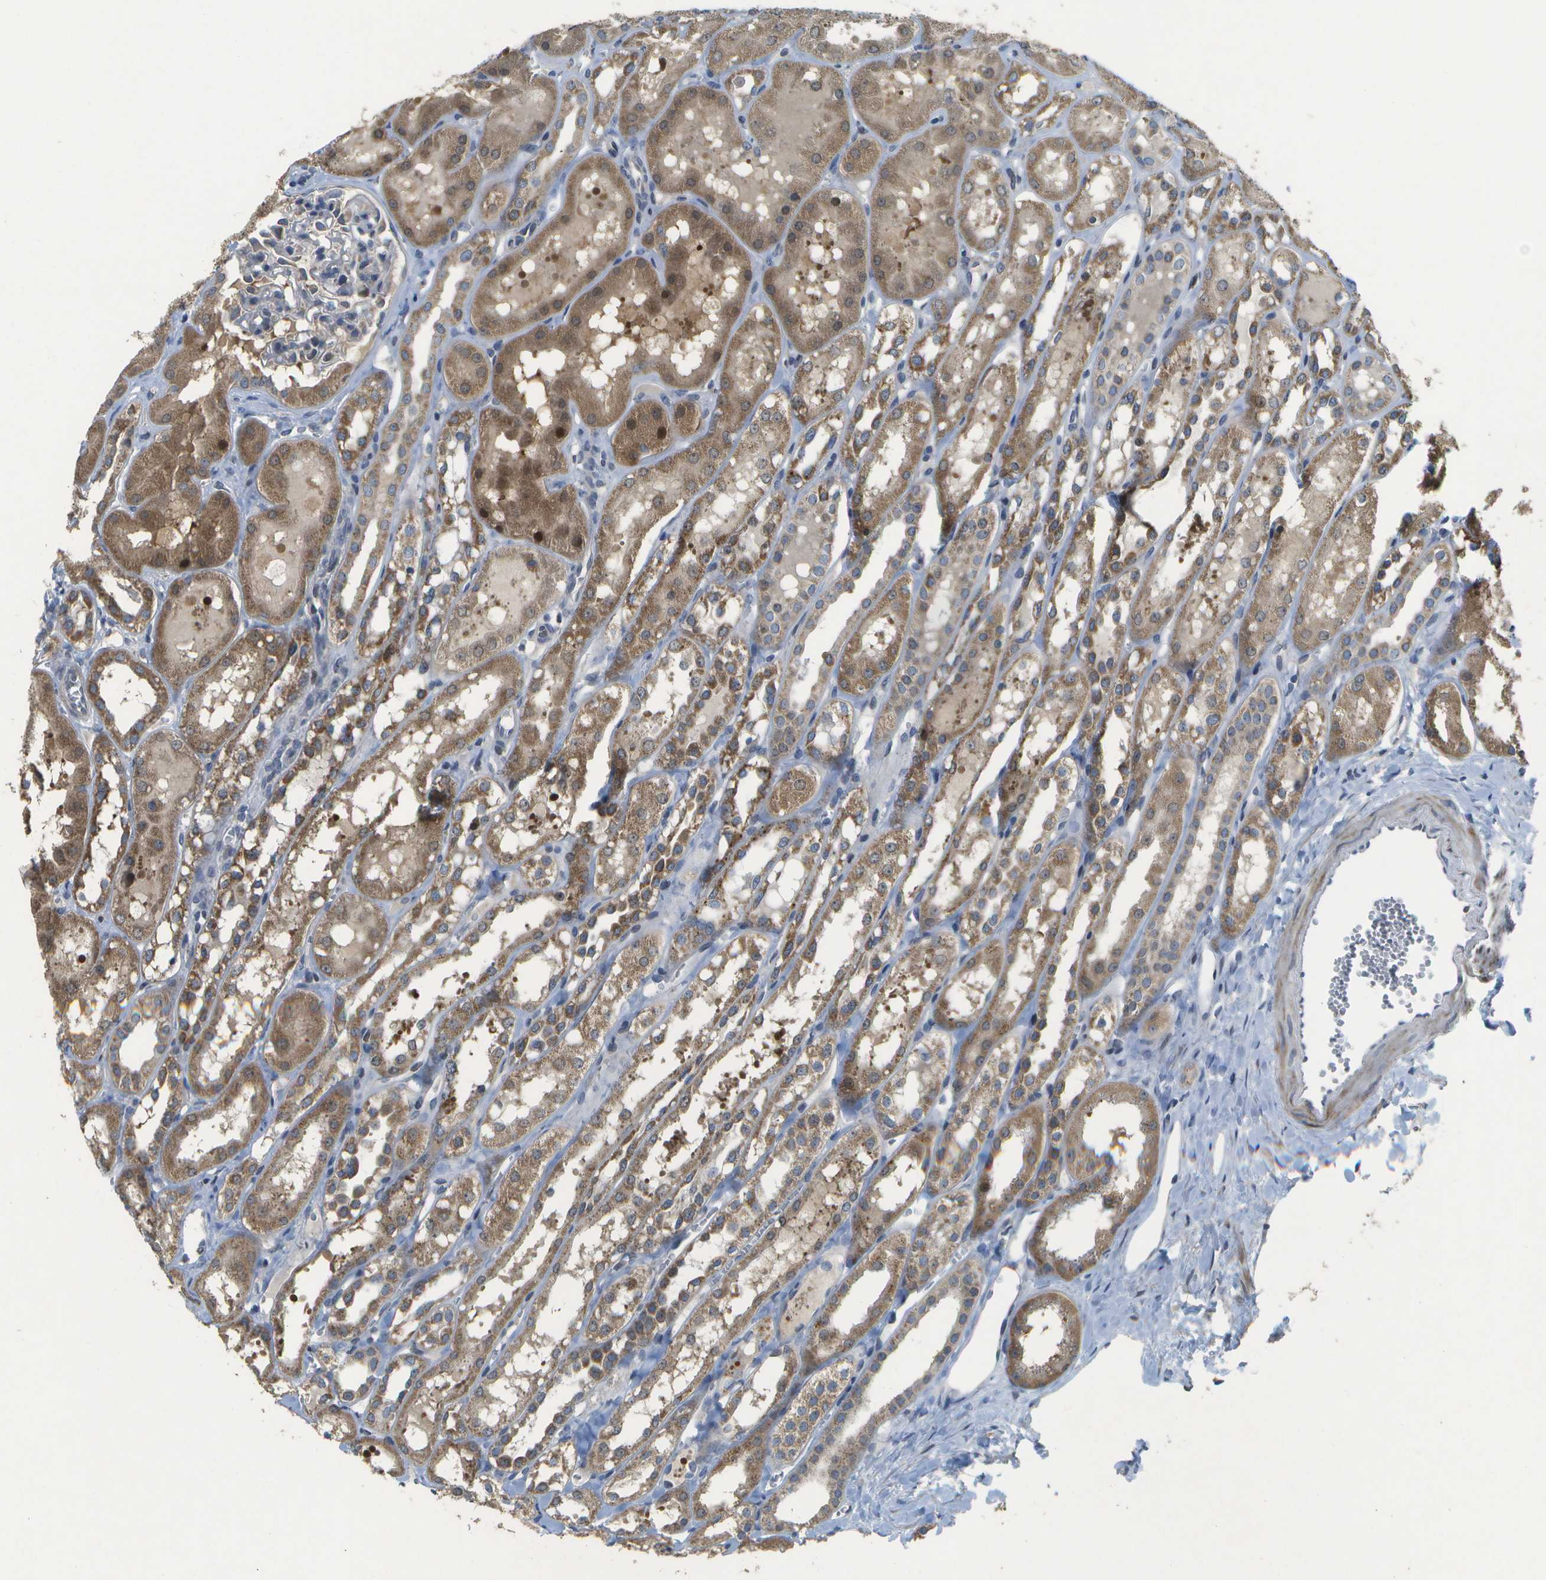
{"staining": {"intensity": "weak", "quantity": "<25%", "location": "nuclear"}, "tissue": "kidney", "cell_type": "Cells in glomeruli", "image_type": "normal", "snomed": [{"axis": "morphology", "description": "Normal tissue, NOS"}, {"axis": "topography", "description": "Kidney"}, {"axis": "topography", "description": "Urinary bladder"}], "caption": "High power microscopy histopathology image of an IHC photomicrograph of unremarkable kidney, revealing no significant expression in cells in glomeruli. (DAB (3,3'-diaminobenzidine) immunohistochemistry visualized using brightfield microscopy, high magnification).", "gene": "HADHA", "patient": {"sex": "male", "age": 16}}